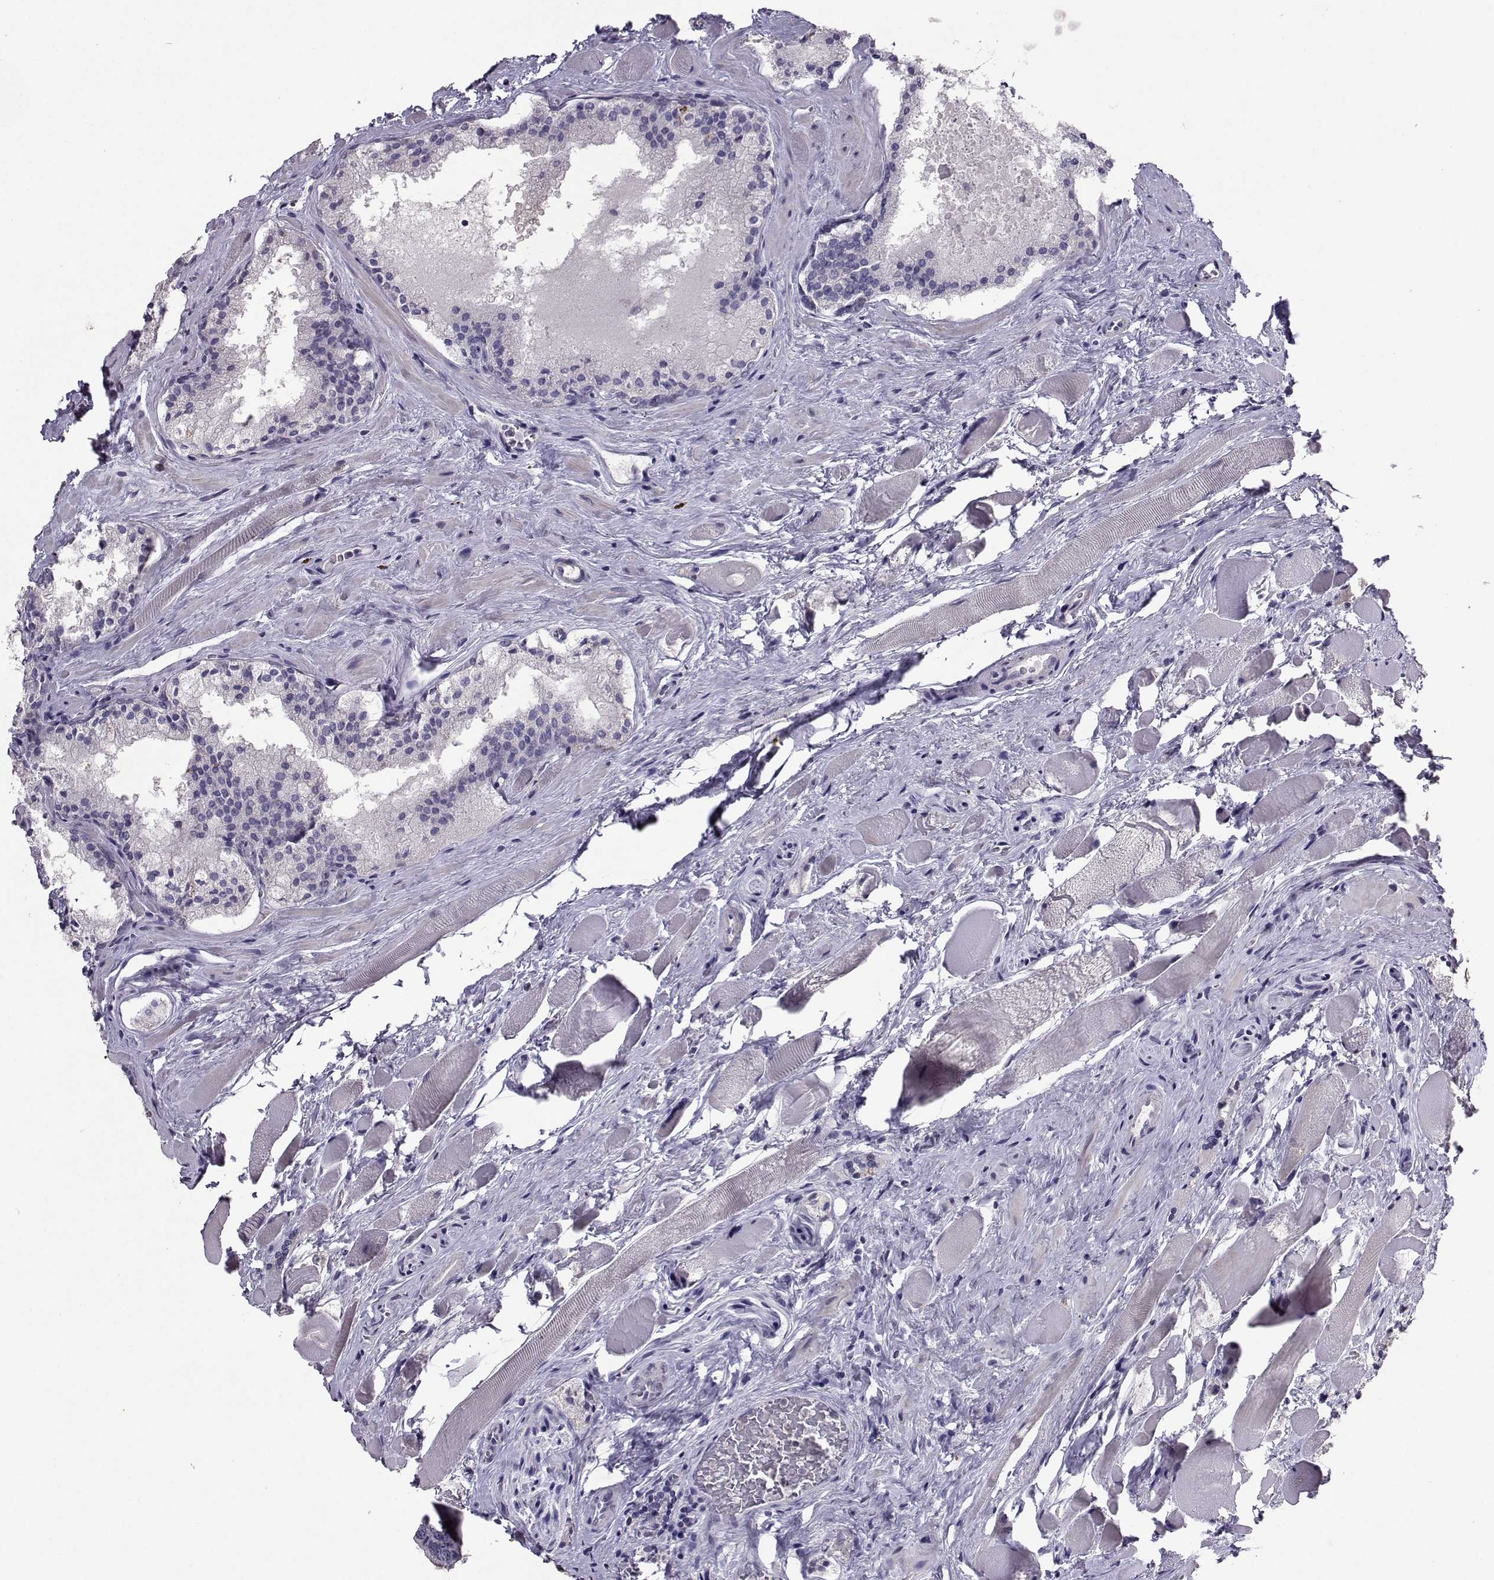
{"staining": {"intensity": "negative", "quantity": "none", "location": "none"}, "tissue": "prostate cancer", "cell_type": "Tumor cells", "image_type": "cancer", "snomed": [{"axis": "morphology", "description": "Adenocarcinoma, NOS"}, {"axis": "morphology", "description": "Adenocarcinoma, High grade"}, {"axis": "topography", "description": "Prostate"}], "caption": "Prostate cancer was stained to show a protein in brown. There is no significant expression in tumor cells.", "gene": "CARTPT", "patient": {"sex": "male", "age": 62}}